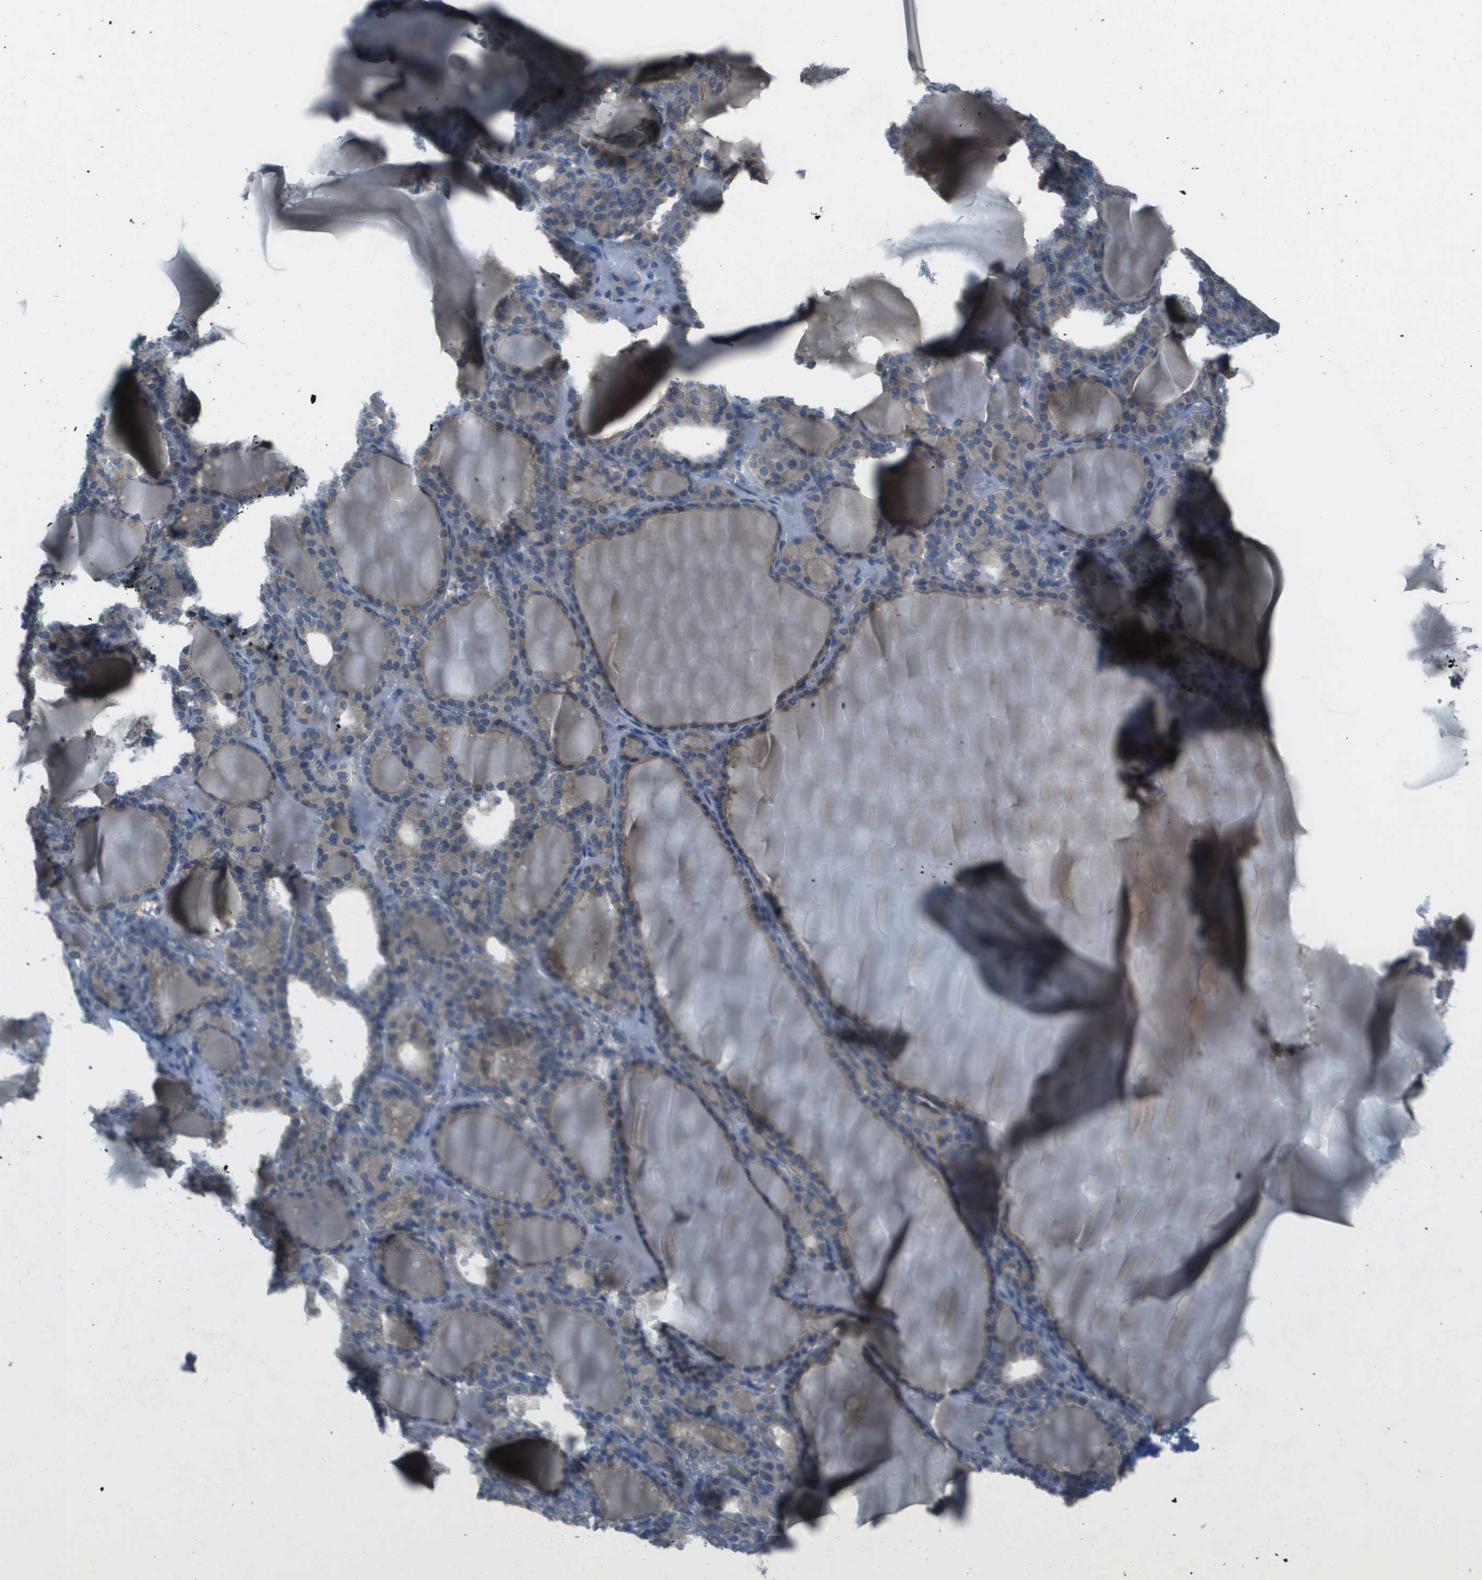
{"staining": {"intensity": "weak", "quantity": "25%-75%", "location": "cytoplasmic/membranous"}, "tissue": "thyroid gland", "cell_type": "Glandular cells", "image_type": "normal", "snomed": [{"axis": "morphology", "description": "Normal tissue, NOS"}, {"axis": "topography", "description": "Thyroid gland"}], "caption": "Immunohistochemical staining of normal thyroid gland demonstrates low levels of weak cytoplasmic/membranous staining in about 25%-75% of glandular cells.", "gene": "CAMK4", "patient": {"sex": "female", "age": 28}}